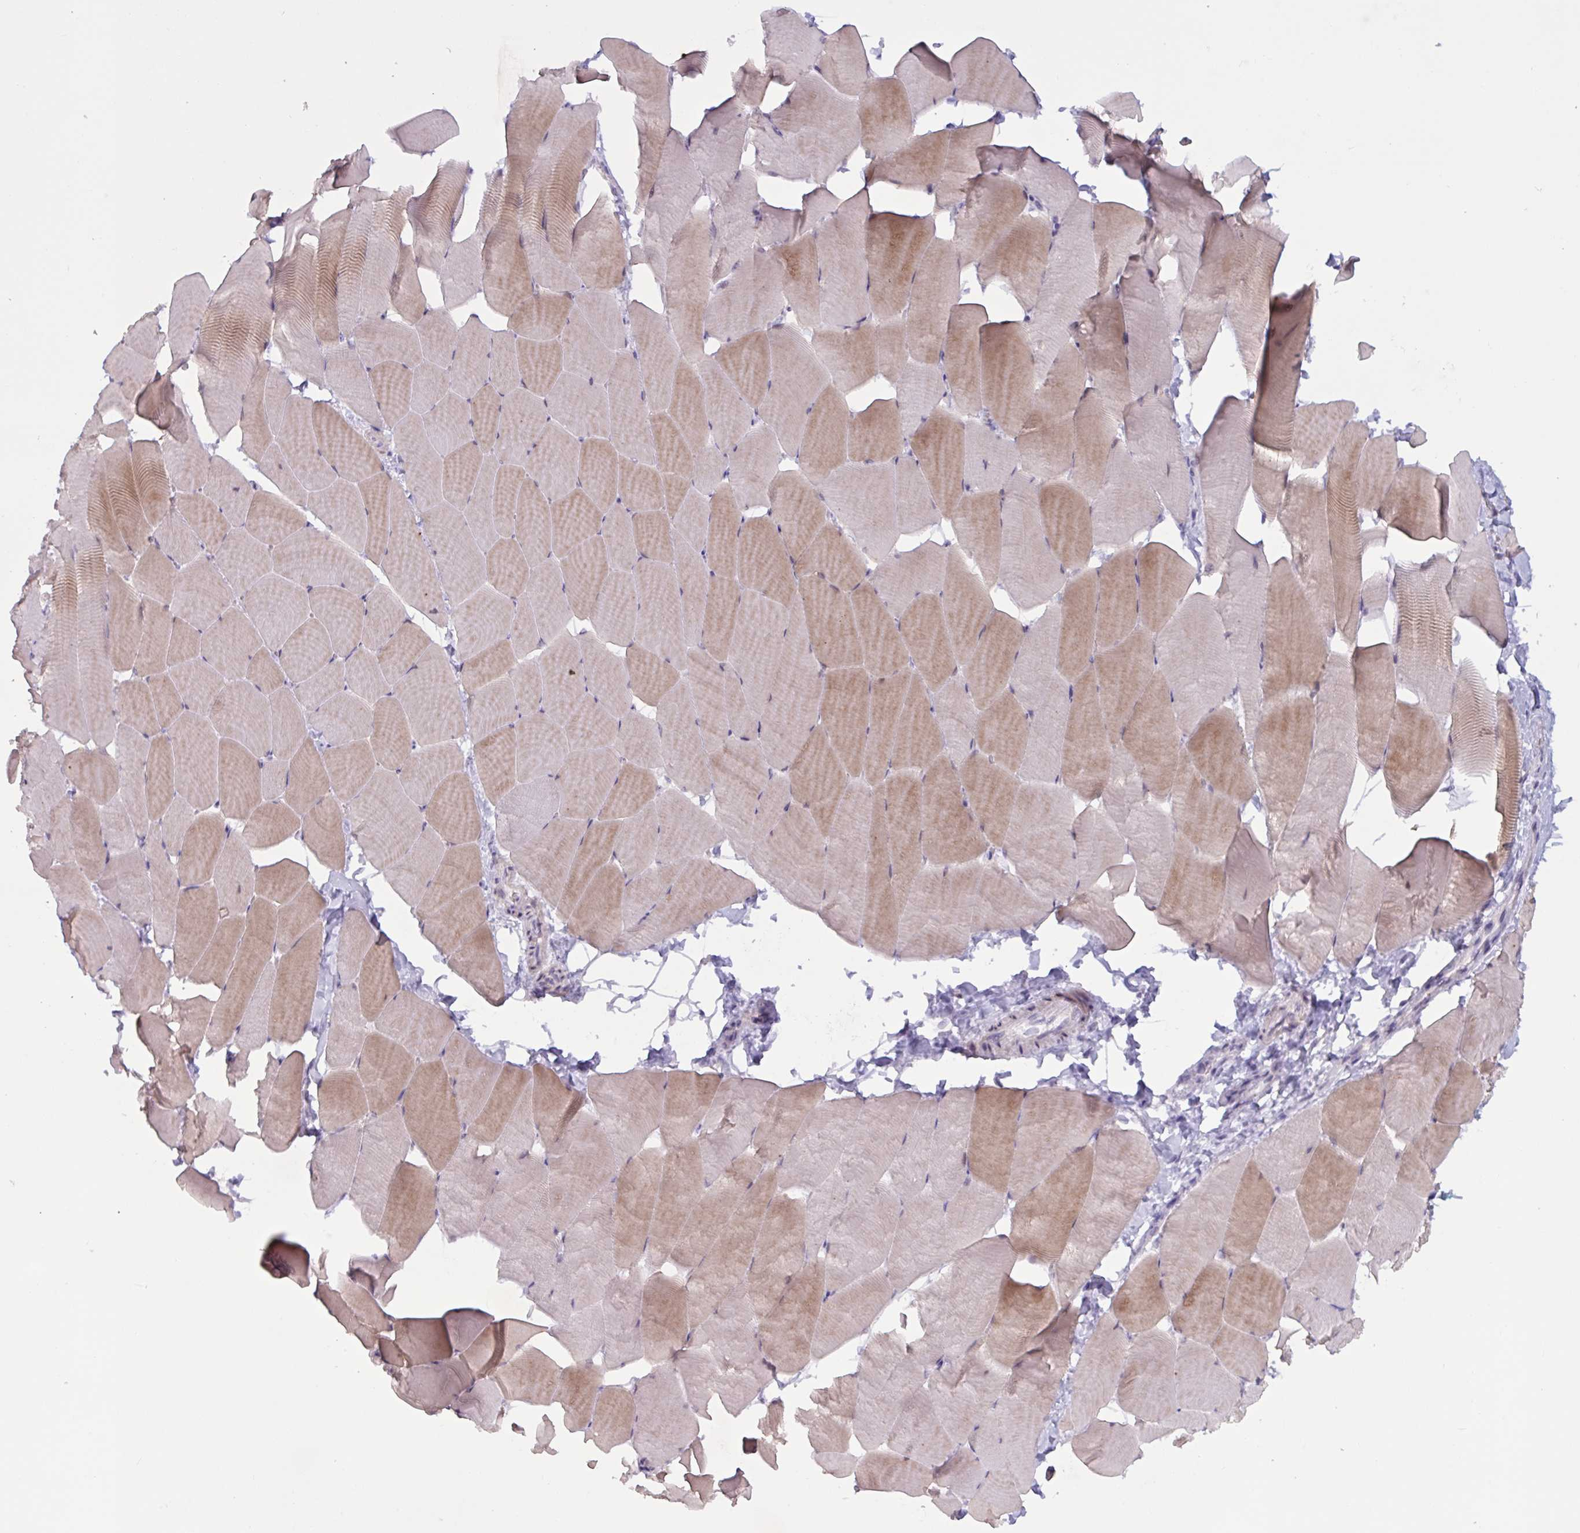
{"staining": {"intensity": "moderate", "quantity": "25%-75%", "location": "cytoplasmic/membranous"}, "tissue": "skeletal muscle", "cell_type": "Myocytes", "image_type": "normal", "snomed": [{"axis": "morphology", "description": "Normal tissue, NOS"}, {"axis": "topography", "description": "Skeletal muscle"}], "caption": "Protein analysis of benign skeletal muscle exhibits moderate cytoplasmic/membranous positivity in approximately 25%-75% of myocytes.", "gene": "ENSG00000281613", "patient": {"sex": "male", "age": 25}}